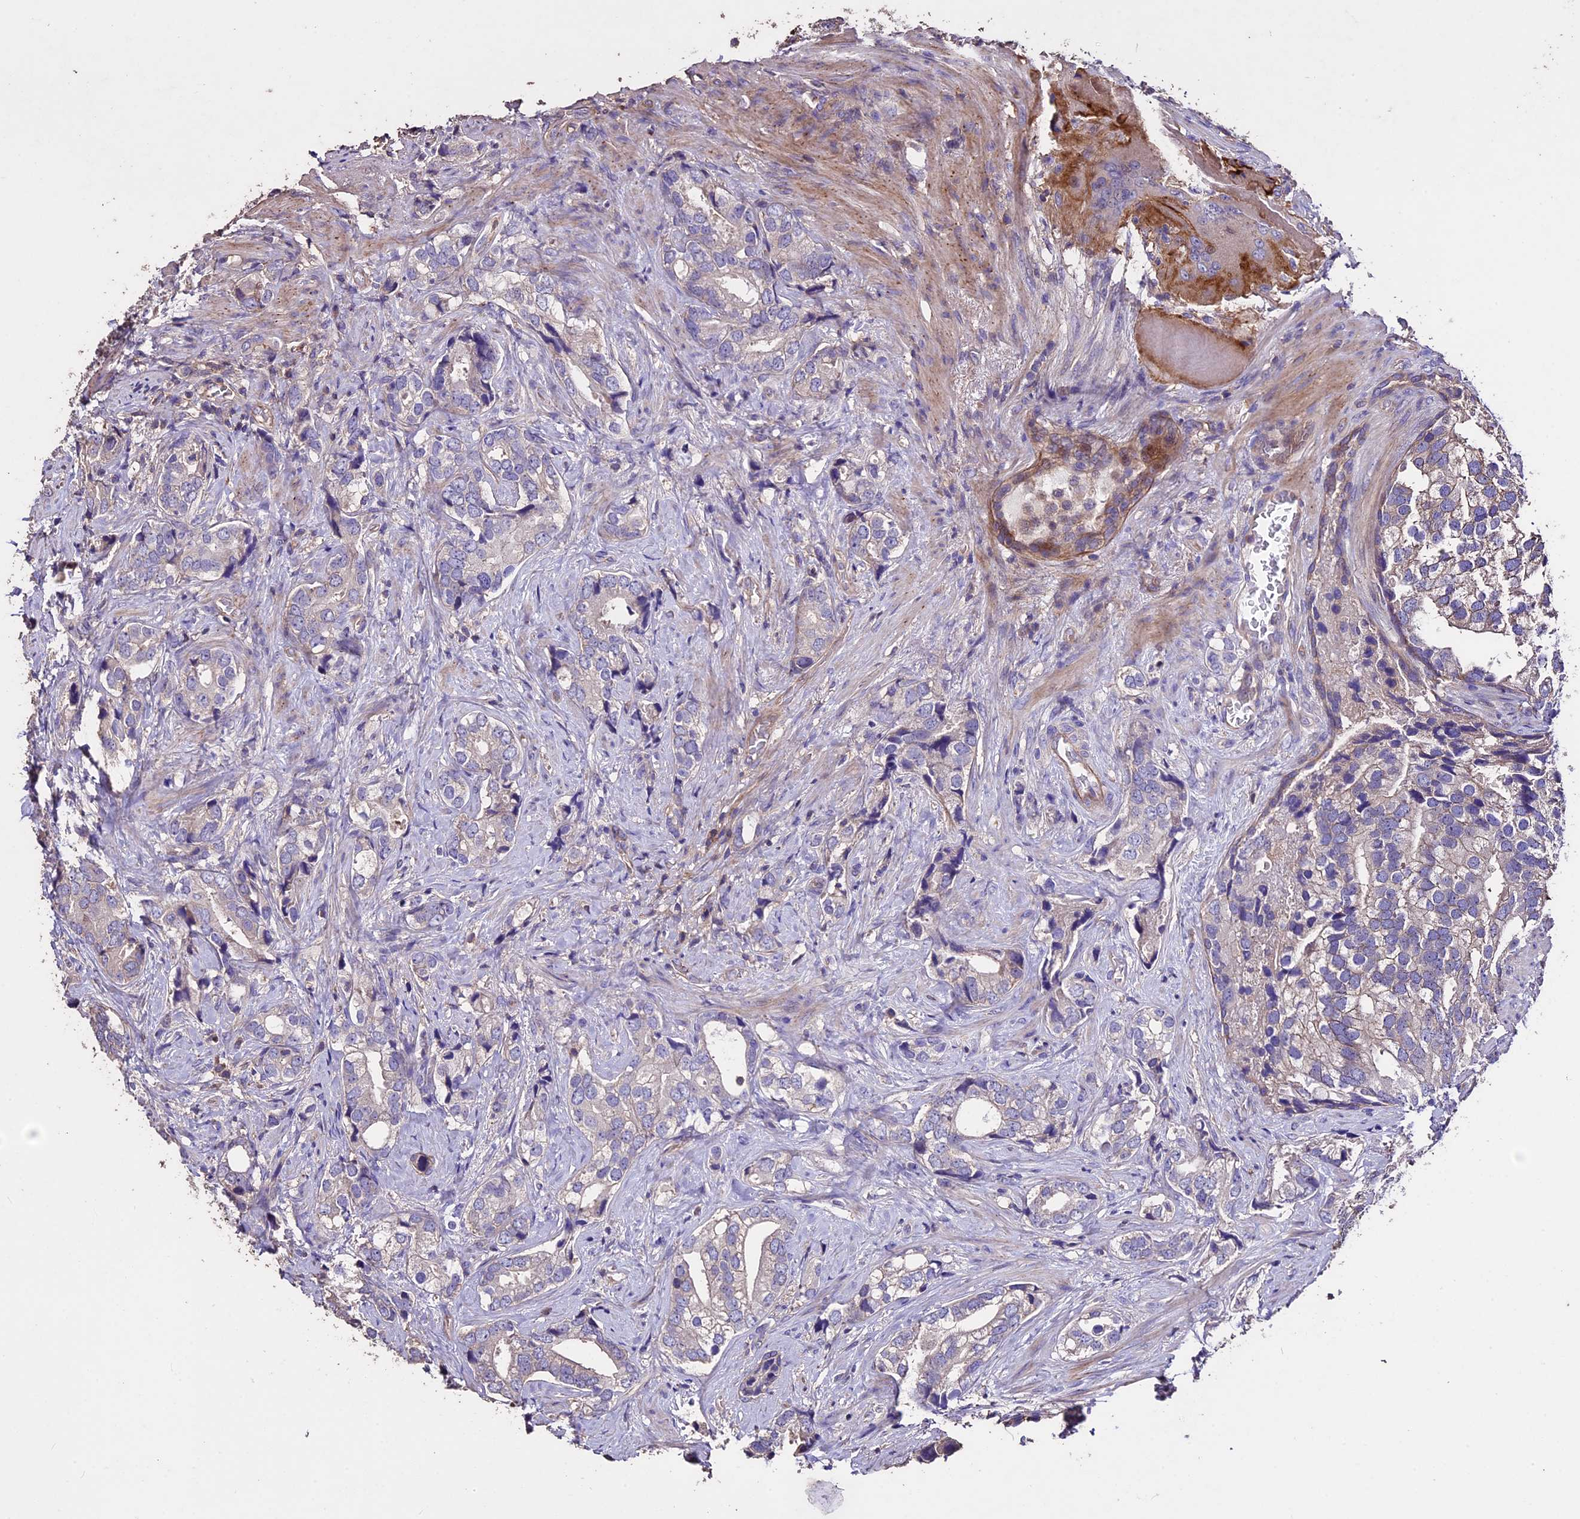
{"staining": {"intensity": "negative", "quantity": "none", "location": "none"}, "tissue": "prostate cancer", "cell_type": "Tumor cells", "image_type": "cancer", "snomed": [{"axis": "morphology", "description": "Adenocarcinoma, High grade"}, {"axis": "topography", "description": "Prostate"}], "caption": "Immunohistochemical staining of human prostate cancer (adenocarcinoma (high-grade)) reveals no significant positivity in tumor cells.", "gene": "USB1", "patient": {"sex": "male", "age": 75}}